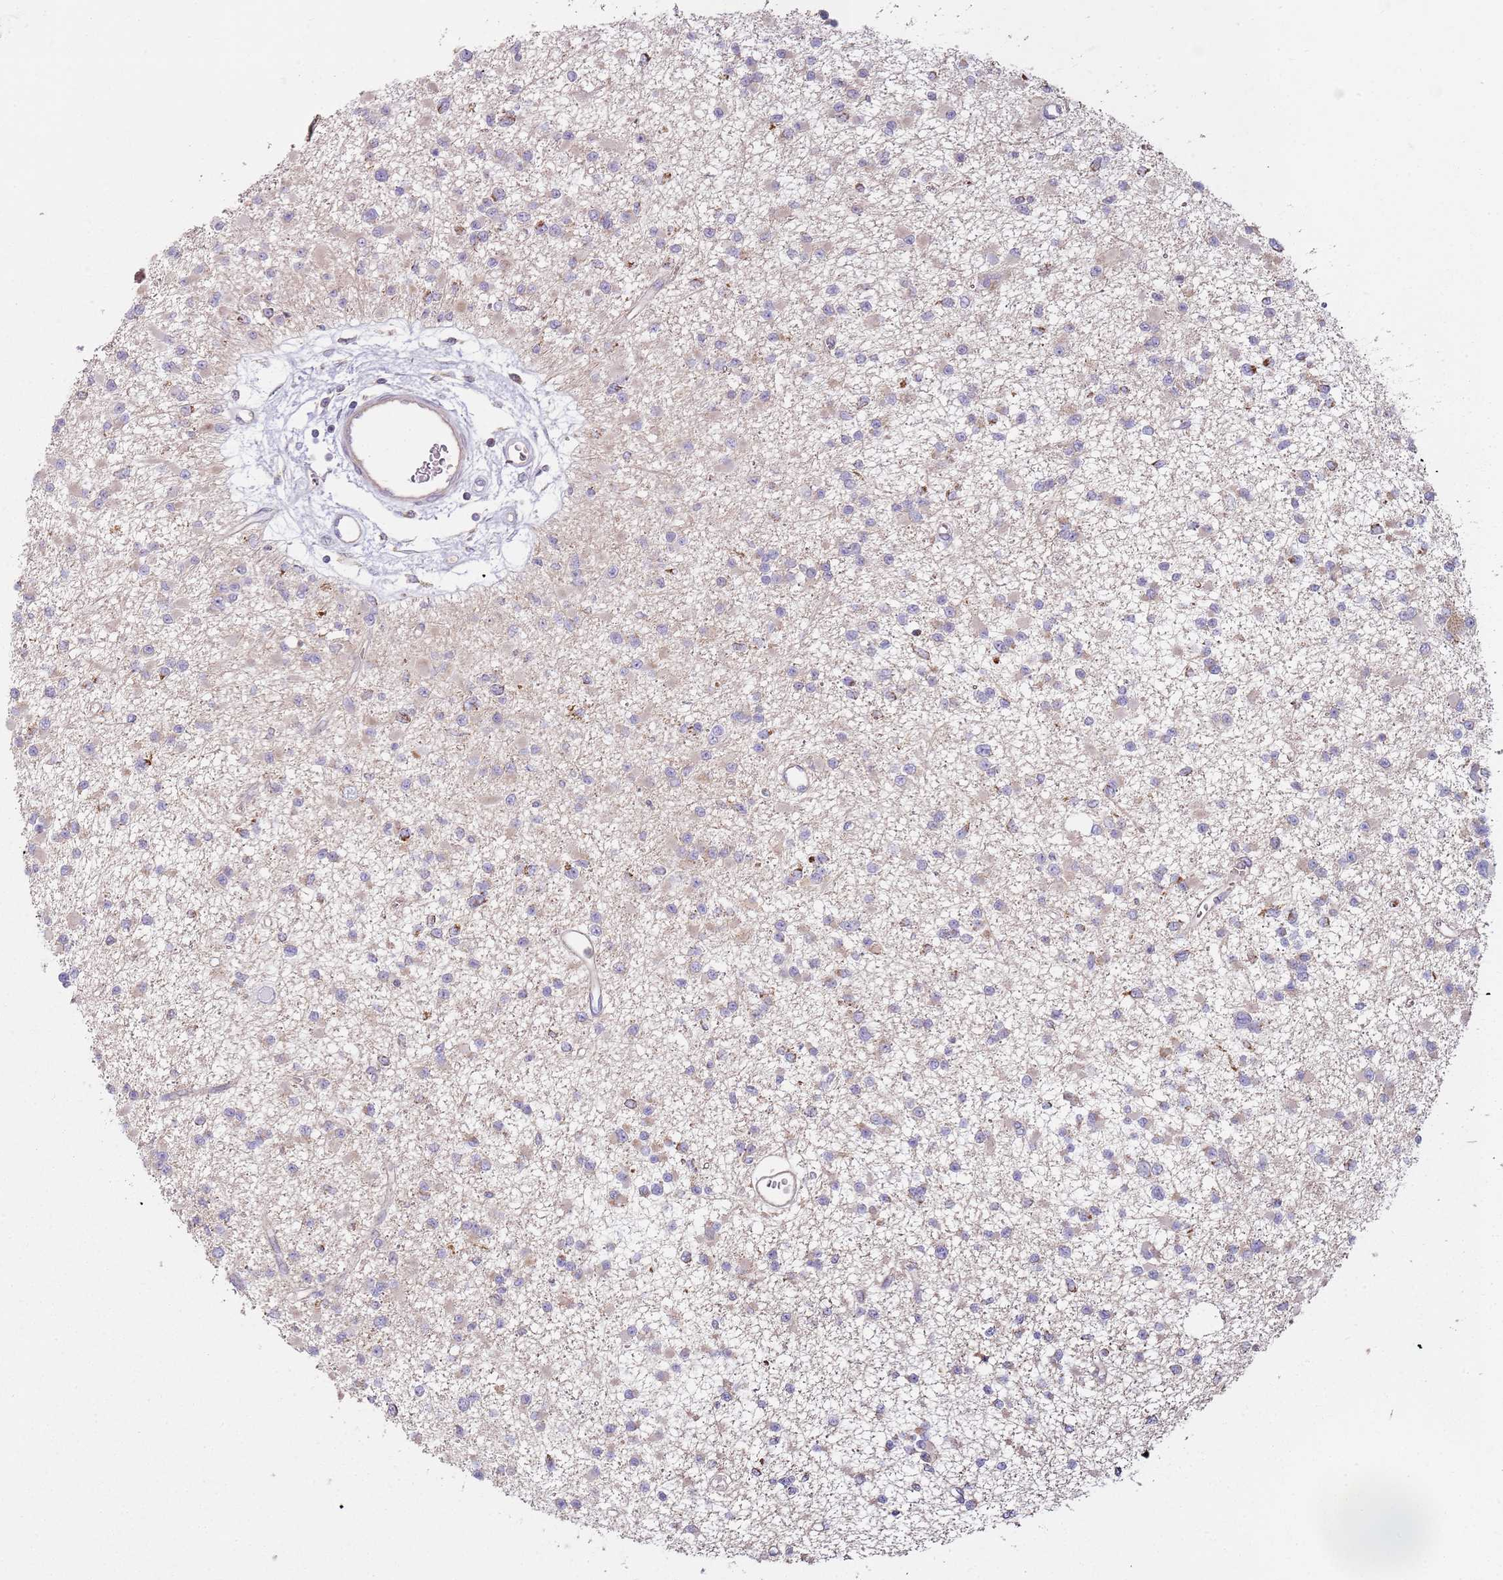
{"staining": {"intensity": "weak", "quantity": "<25%", "location": "cytoplasmic/membranous"}, "tissue": "glioma", "cell_type": "Tumor cells", "image_type": "cancer", "snomed": [{"axis": "morphology", "description": "Glioma, malignant, Low grade"}, {"axis": "topography", "description": "Brain"}], "caption": "DAB immunohistochemical staining of glioma reveals no significant expression in tumor cells.", "gene": "GAS8", "patient": {"sex": "female", "age": 22}}